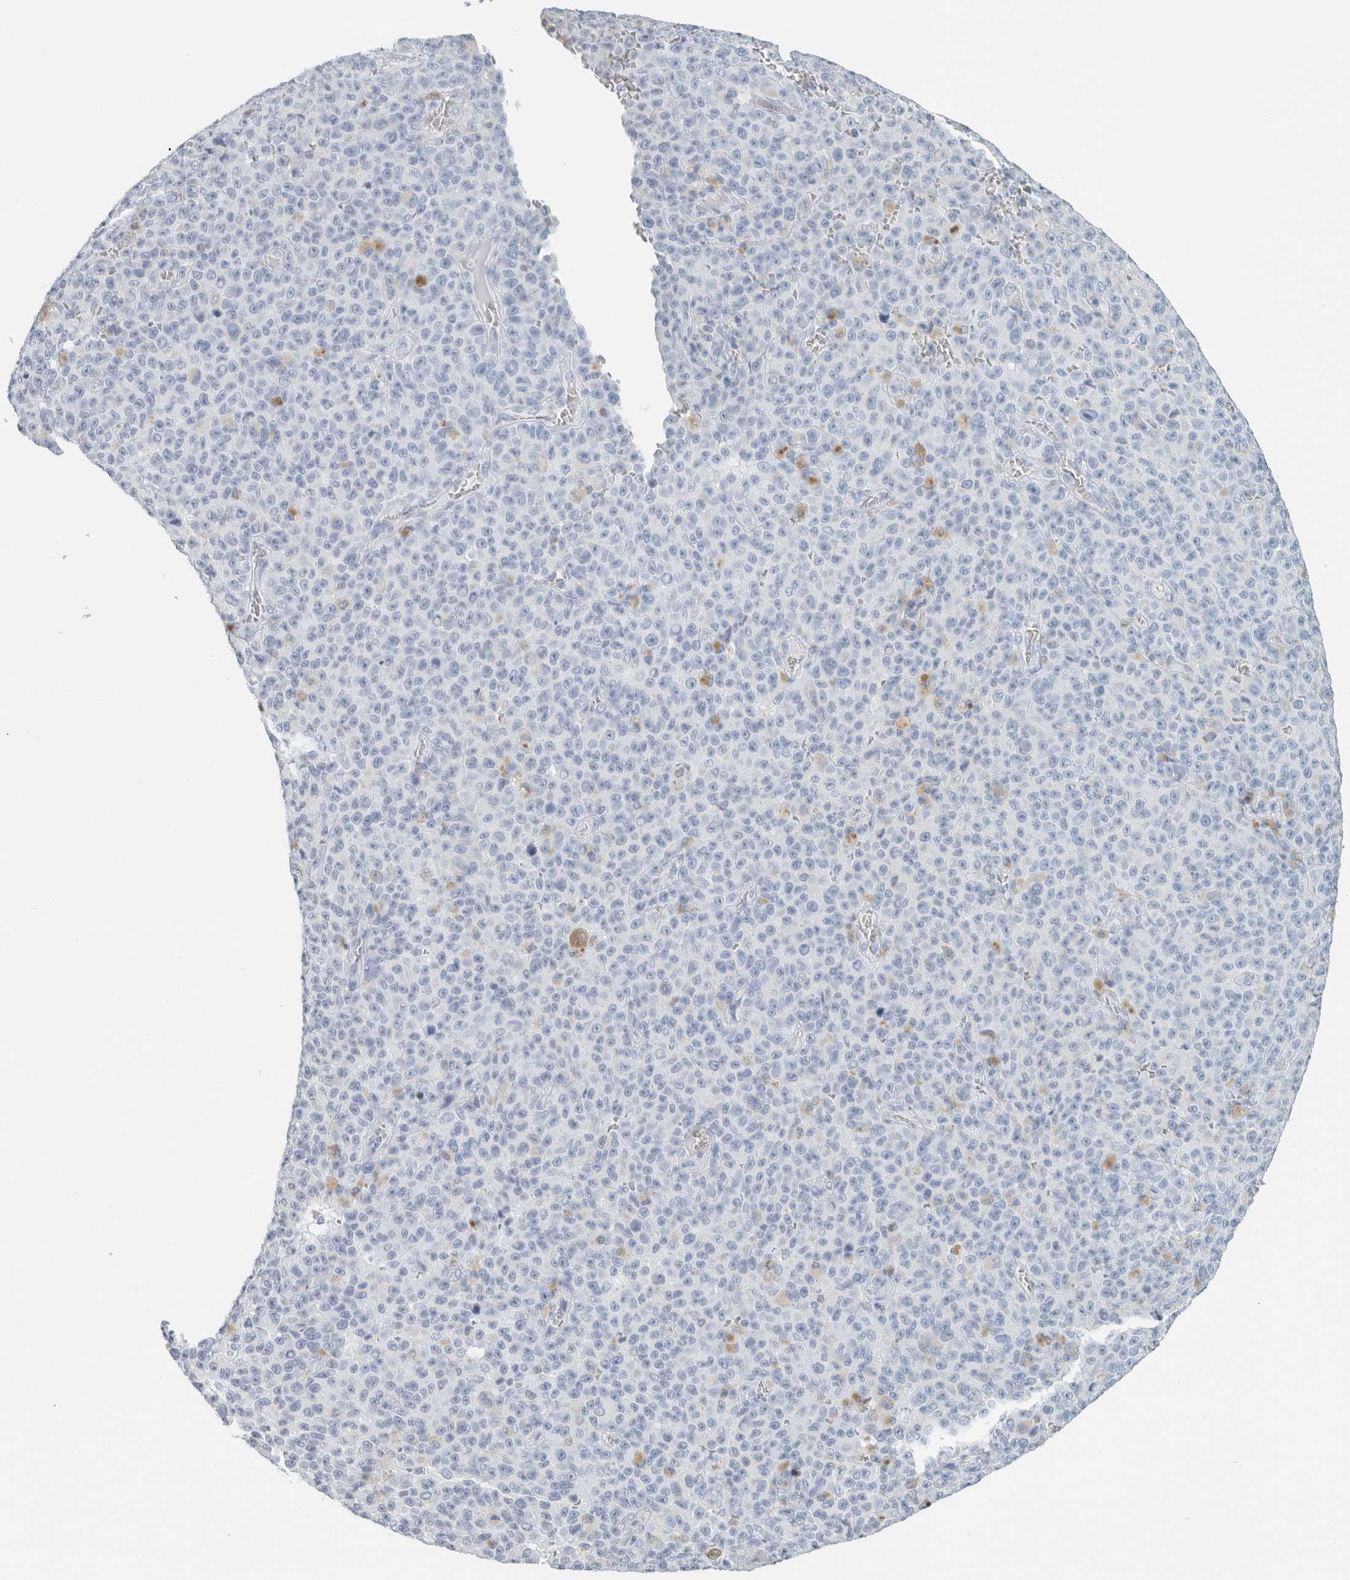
{"staining": {"intensity": "negative", "quantity": "none", "location": "none"}, "tissue": "melanoma", "cell_type": "Tumor cells", "image_type": "cancer", "snomed": [{"axis": "morphology", "description": "Malignant melanoma, NOS"}, {"axis": "topography", "description": "Skin"}], "caption": "Malignant melanoma was stained to show a protein in brown. There is no significant staining in tumor cells.", "gene": "TSPAN8", "patient": {"sex": "female", "age": 82}}